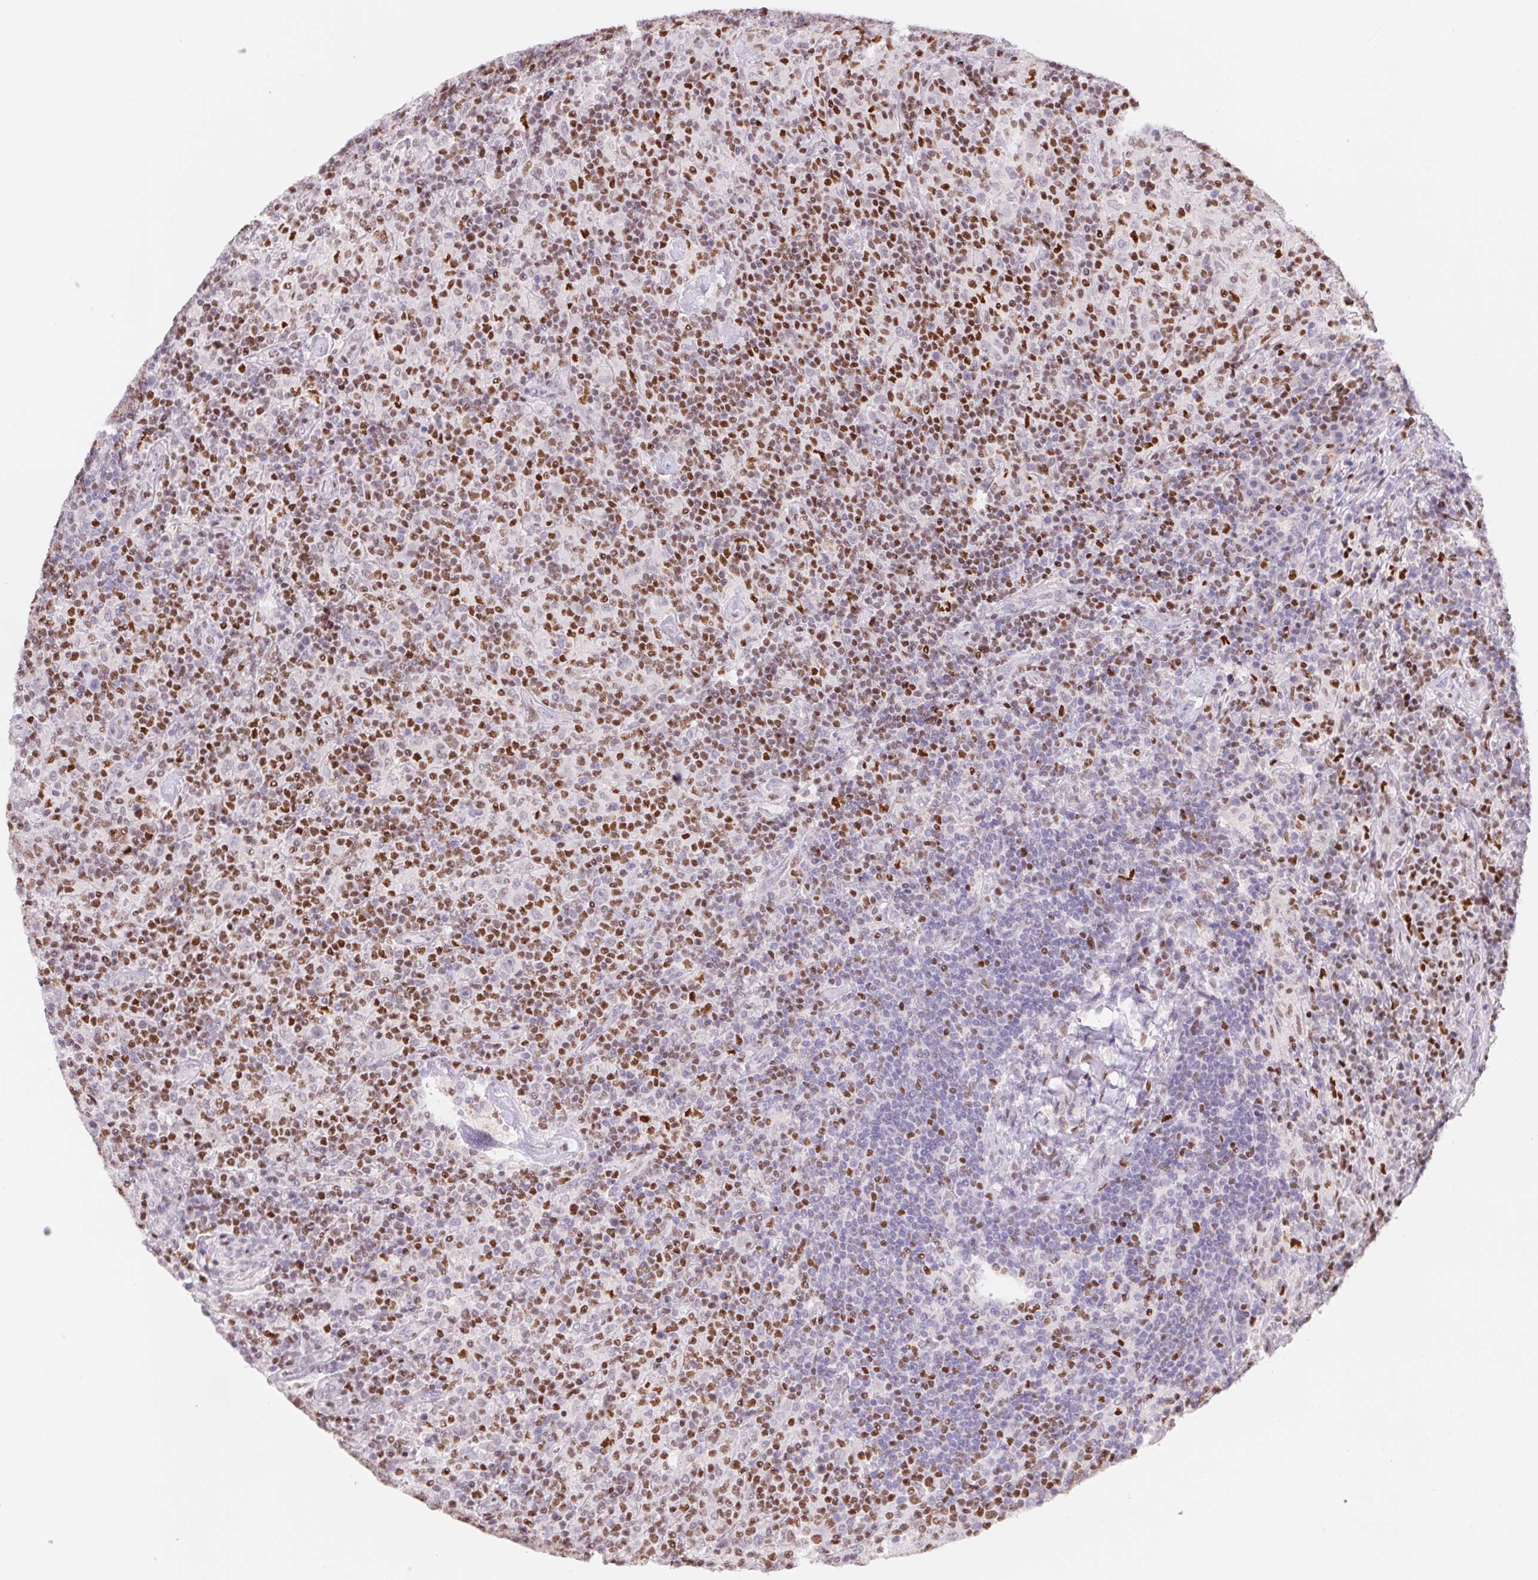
{"staining": {"intensity": "negative", "quantity": "none", "location": "none"}, "tissue": "lymphoma", "cell_type": "Tumor cells", "image_type": "cancer", "snomed": [{"axis": "morphology", "description": "Hodgkin's disease, NOS"}, {"axis": "topography", "description": "Lymph node"}], "caption": "A histopathology image of human lymphoma is negative for staining in tumor cells. (DAB IHC visualized using brightfield microscopy, high magnification).", "gene": "TRERF1", "patient": {"sex": "male", "age": 70}}